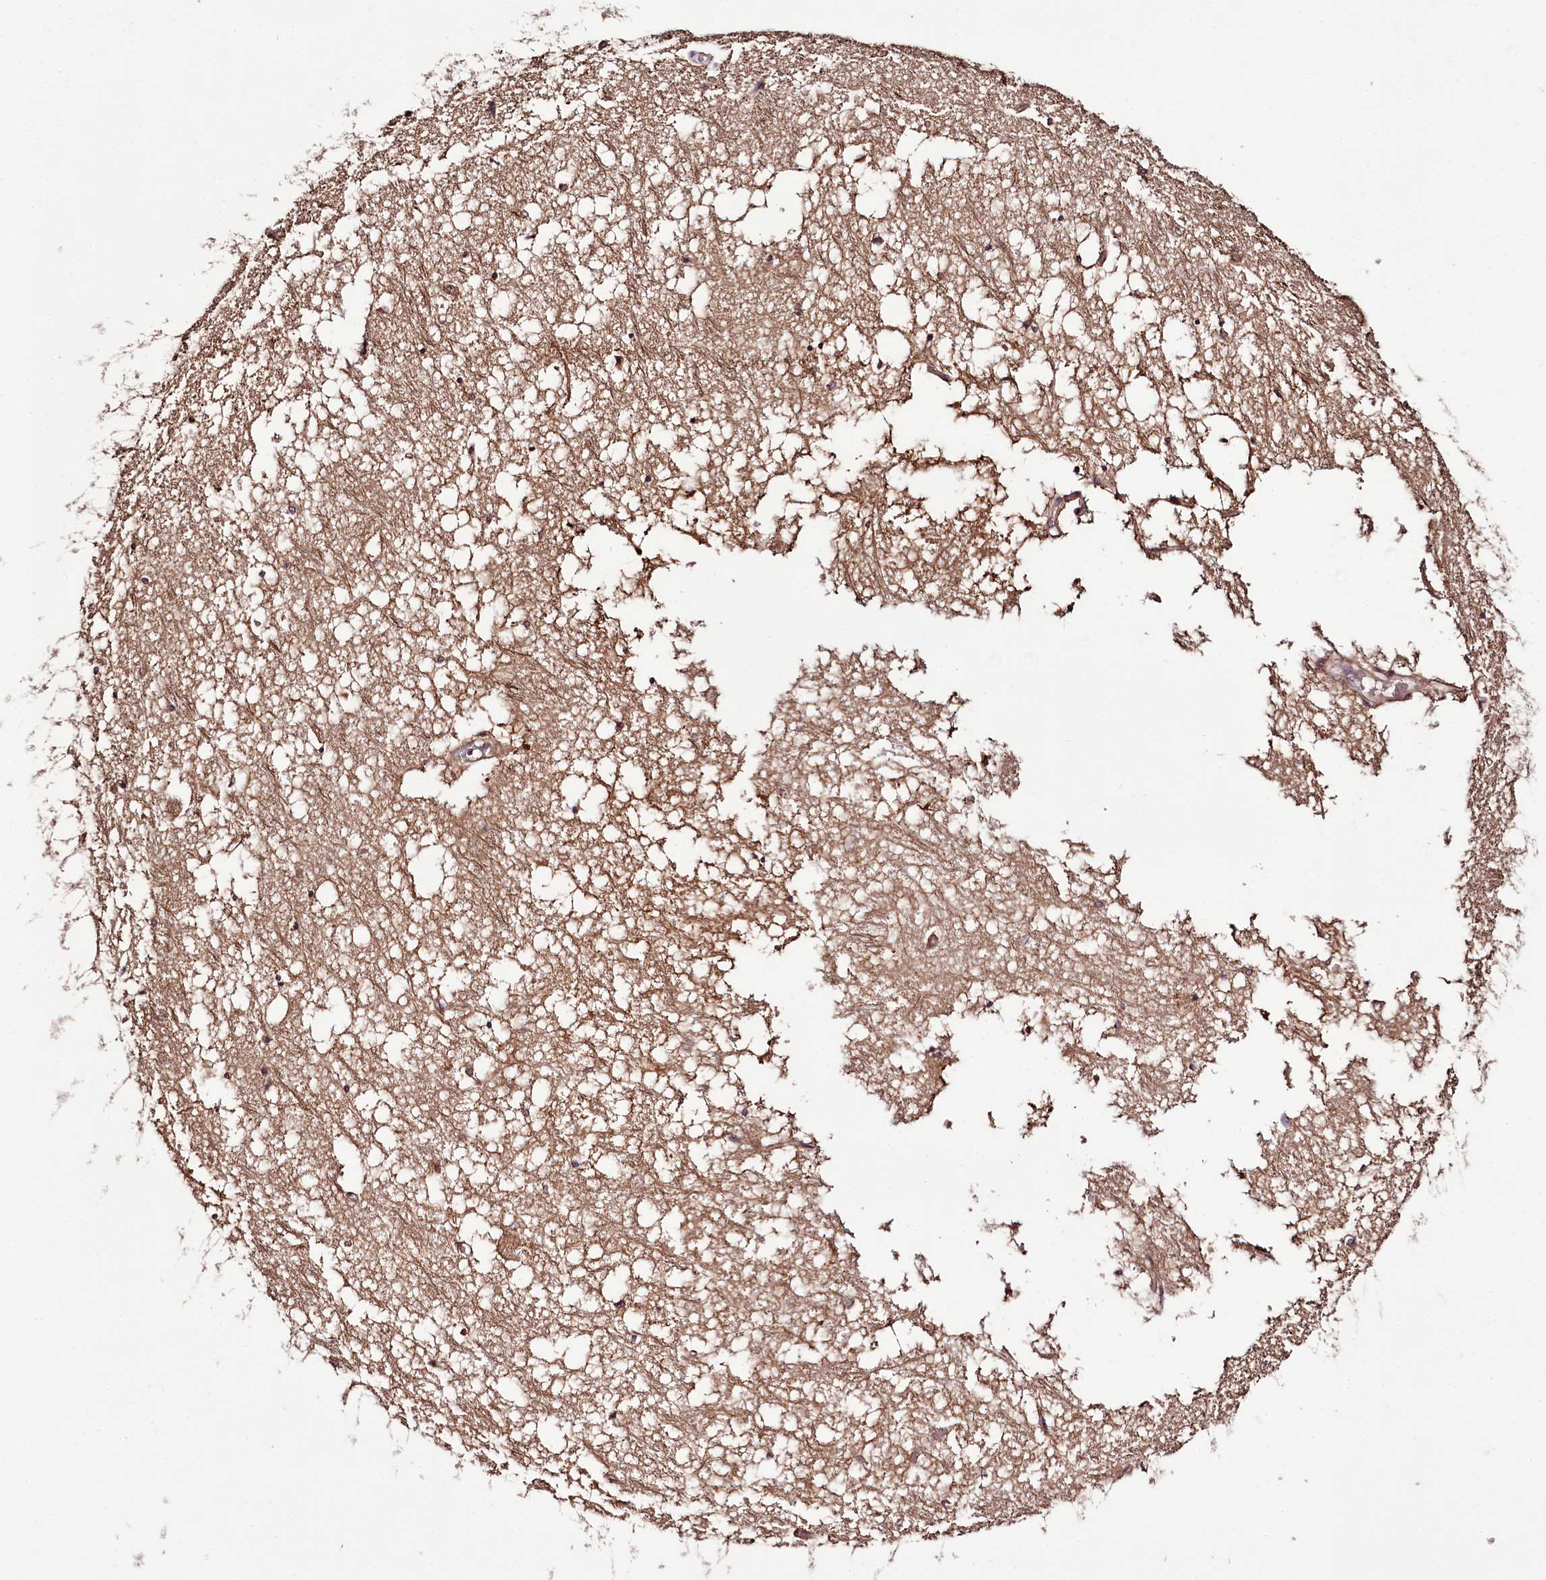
{"staining": {"intensity": "moderate", "quantity": "<25%", "location": "cytoplasmic/membranous"}, "tissue": "hippocampus", "cell_type": "Glial cells", "image_type": "normal", "snomed": [{"axis": "morphology", "description": "Normal tissue, NOS"}, {"axis": "topography", "description": "Hippocampus"}], "caption": "Human hippocampus stained with a brown dye reveals moderate cytoplasmic/membranous positive expression in approximately <25% of glial cells.", "gene": "TARS1", "patient": {"sex": "male", "age": 70}}